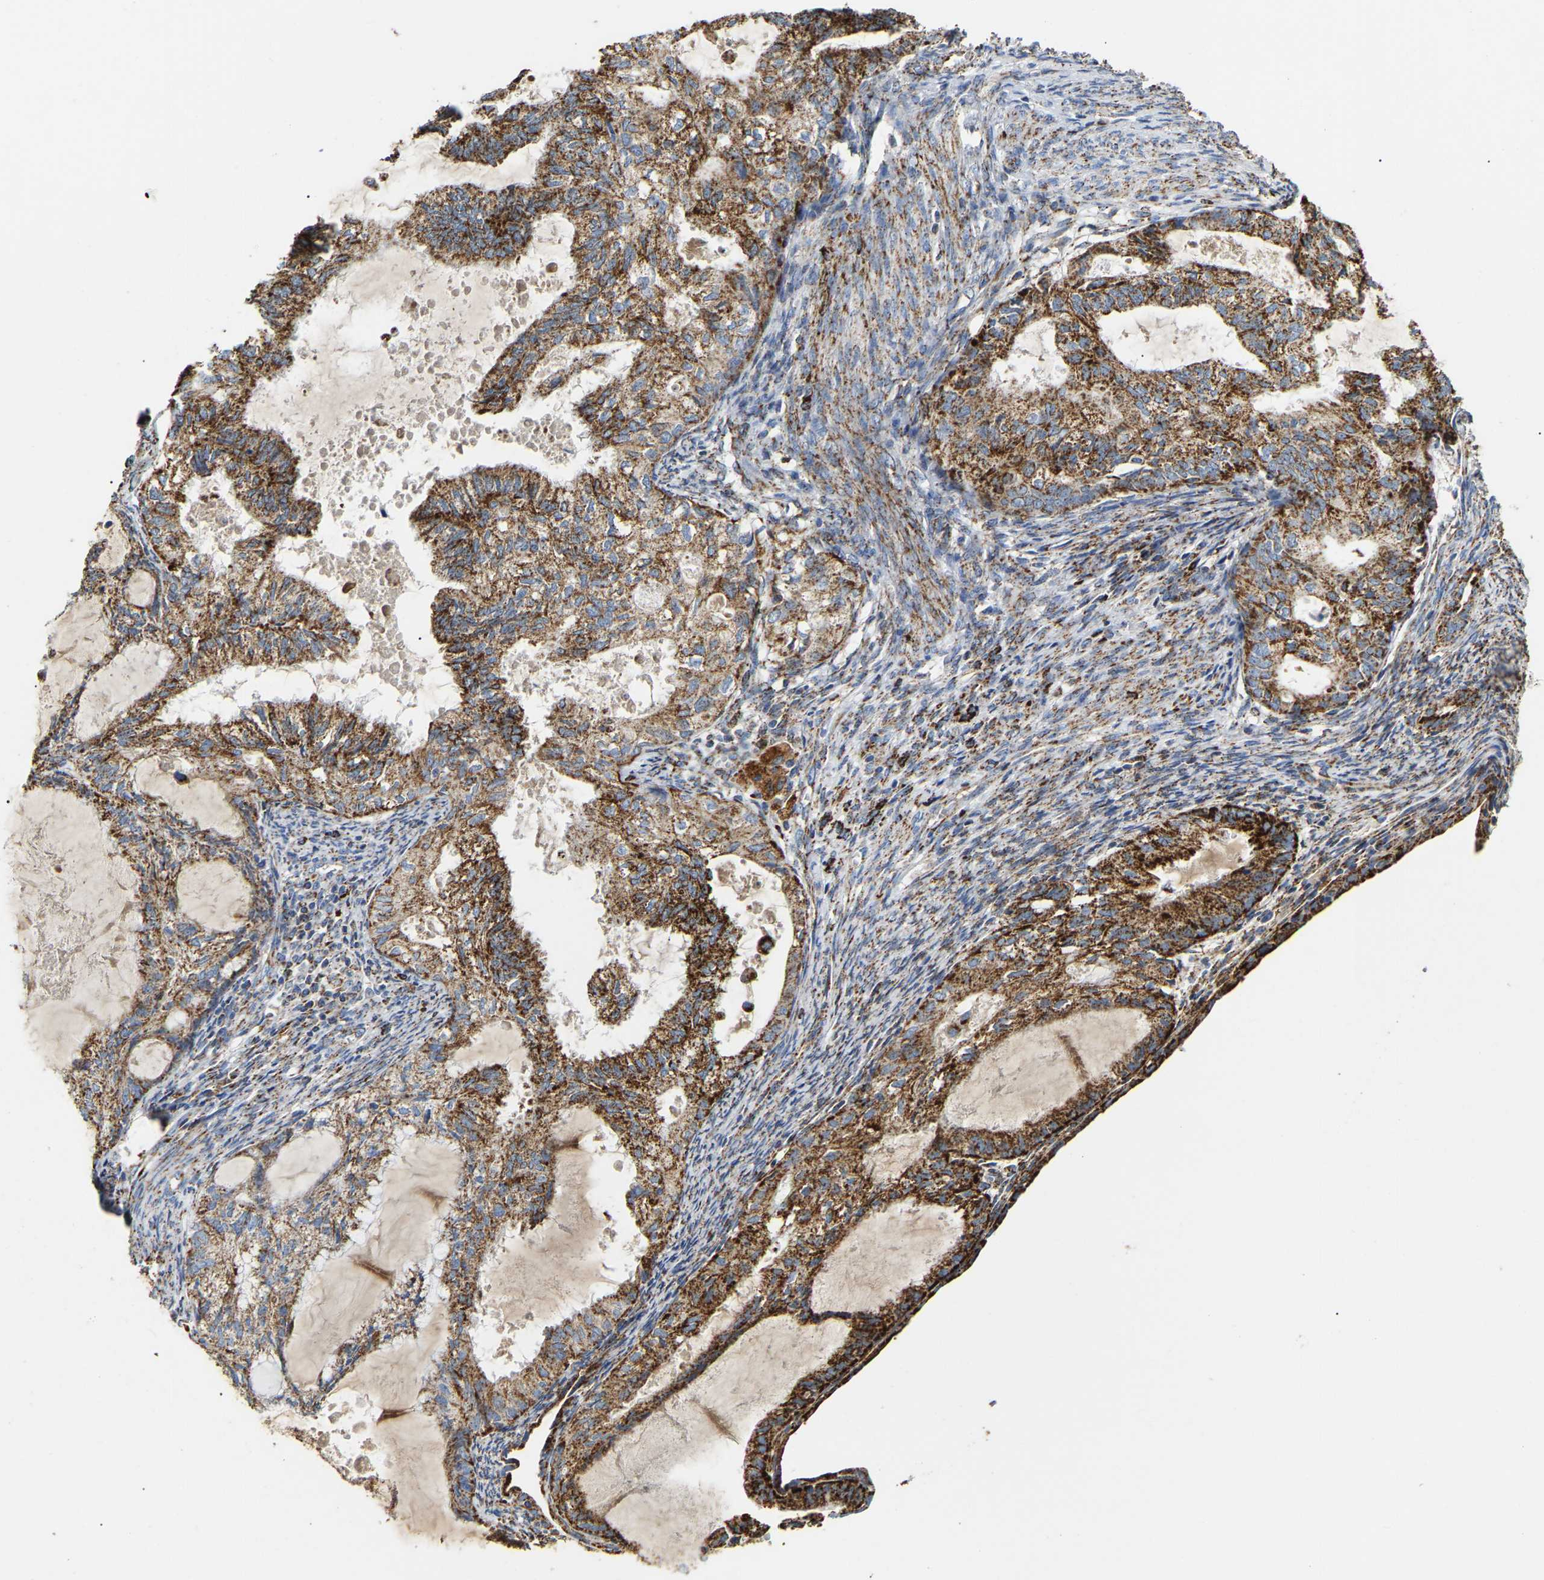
{"staining": {"intensity": "moderate", "quantity": ">75%", "location": "cytoplasmic/membranous"}, "tissue": "cervical cancer", "cell_type": "Tumor cells", "image_type": "cancer", "snomed": [{"axis": "morphology", "description": "Normal tissue, NOS"}, {"axis": "morphology", "description": "Adenocarcinoma, NOS"}, {"axis": "topography", "description": "Cervix"}, {"axis": "topography", "description": "Endometrium"}], "caption": "DAB (3,3'-diaminobenzidine) immunohistochemical staining of human cervical cancer shows moderate cytoplasmic/membranous protein expression in about >75% of tumor cells.", "gene": "HIBADH", "patient": {"sex": "female", "age": 86}}